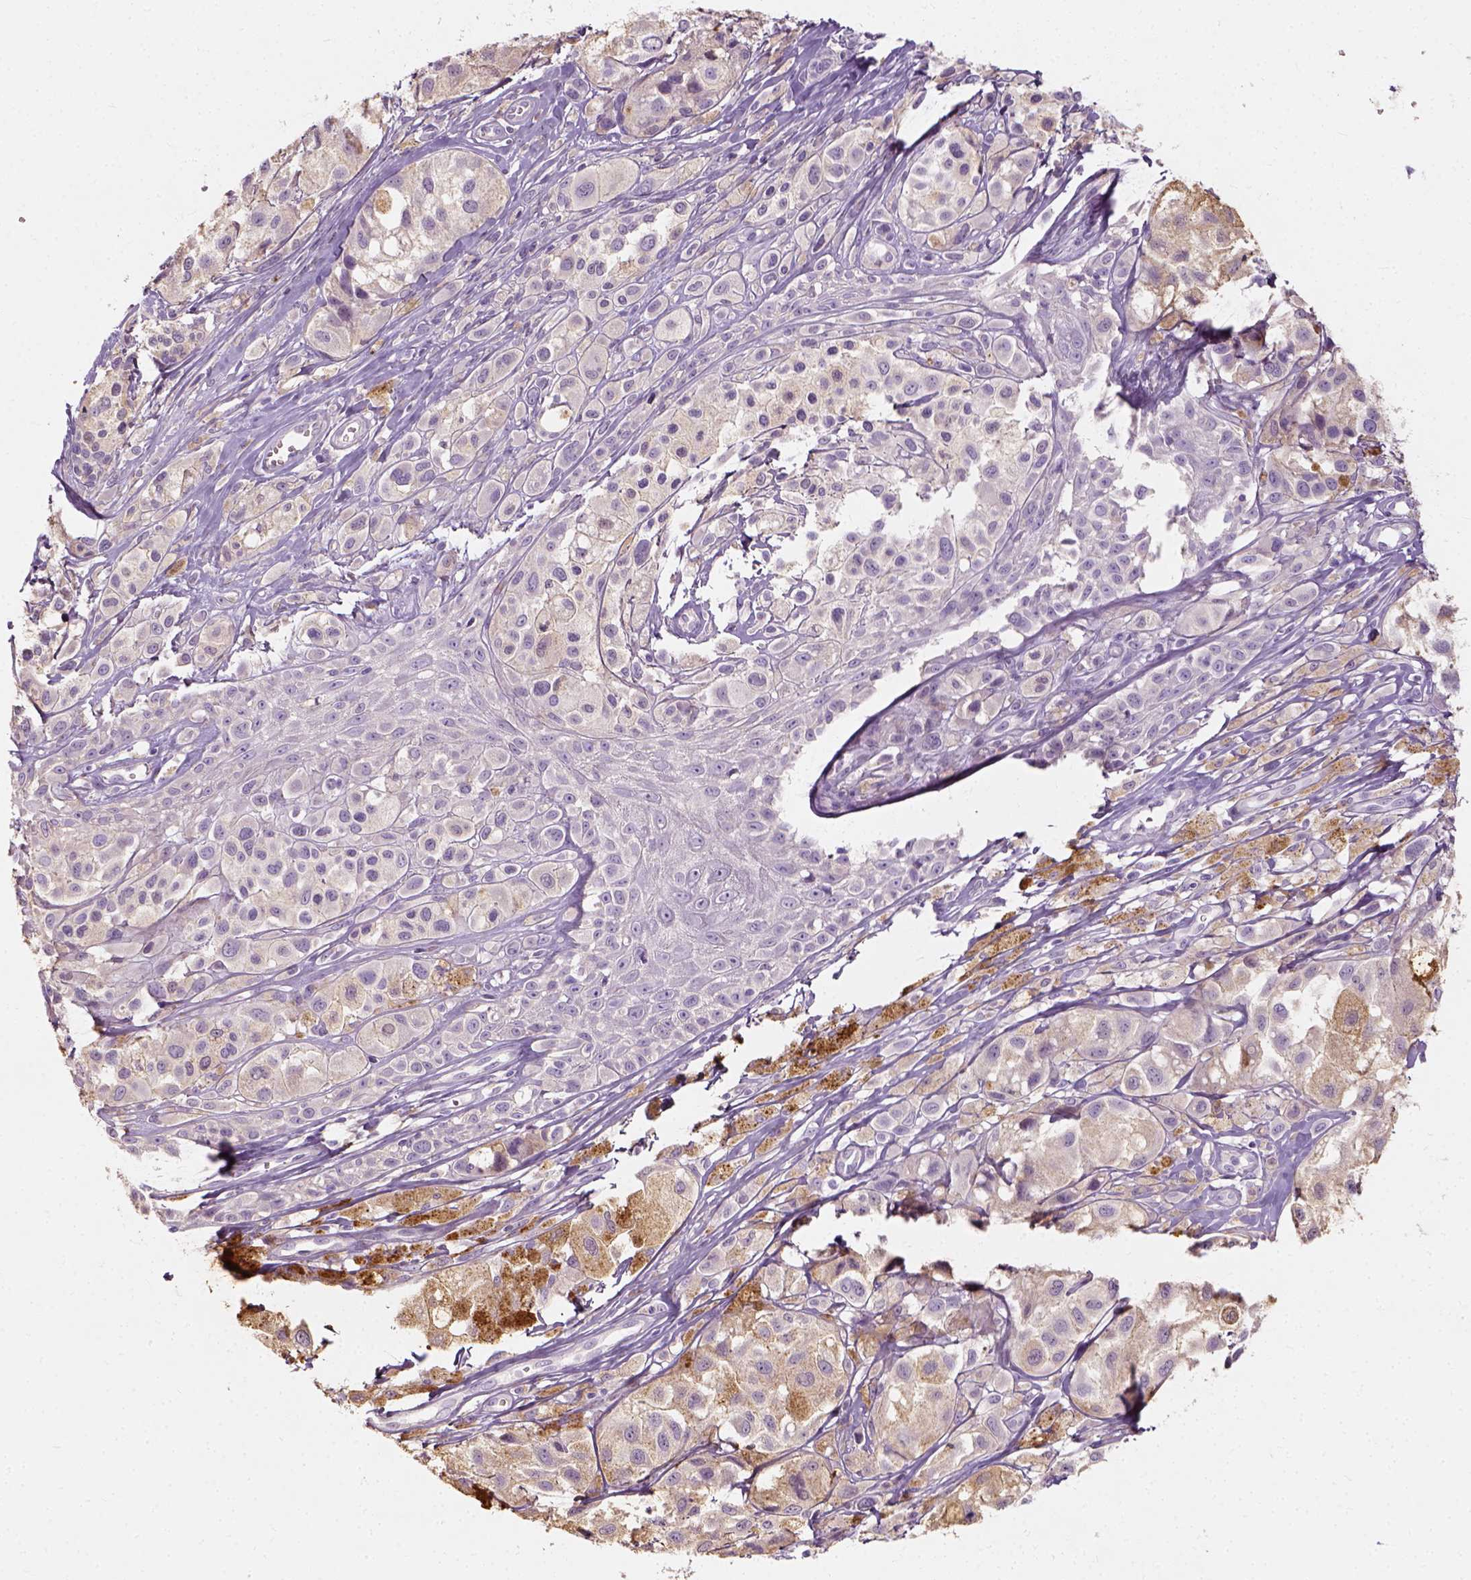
{"staining": {"intensity": "negative", "quantity": "none", "location": "none"}, "tissue": "melanoma", "cell_type": "Tumor cells", "image_type": "cancer", "snomed": [{"axis": "morphology", "description": "Malignant melanoma, NOS"}, {"axis": "topography", "description": "Skin"}], "caption": "This is an IHC image of melanoma. There is no staining in tumor cells.", "gene": "DHCR24", "patient": {"sex": "male", "age": 77}}